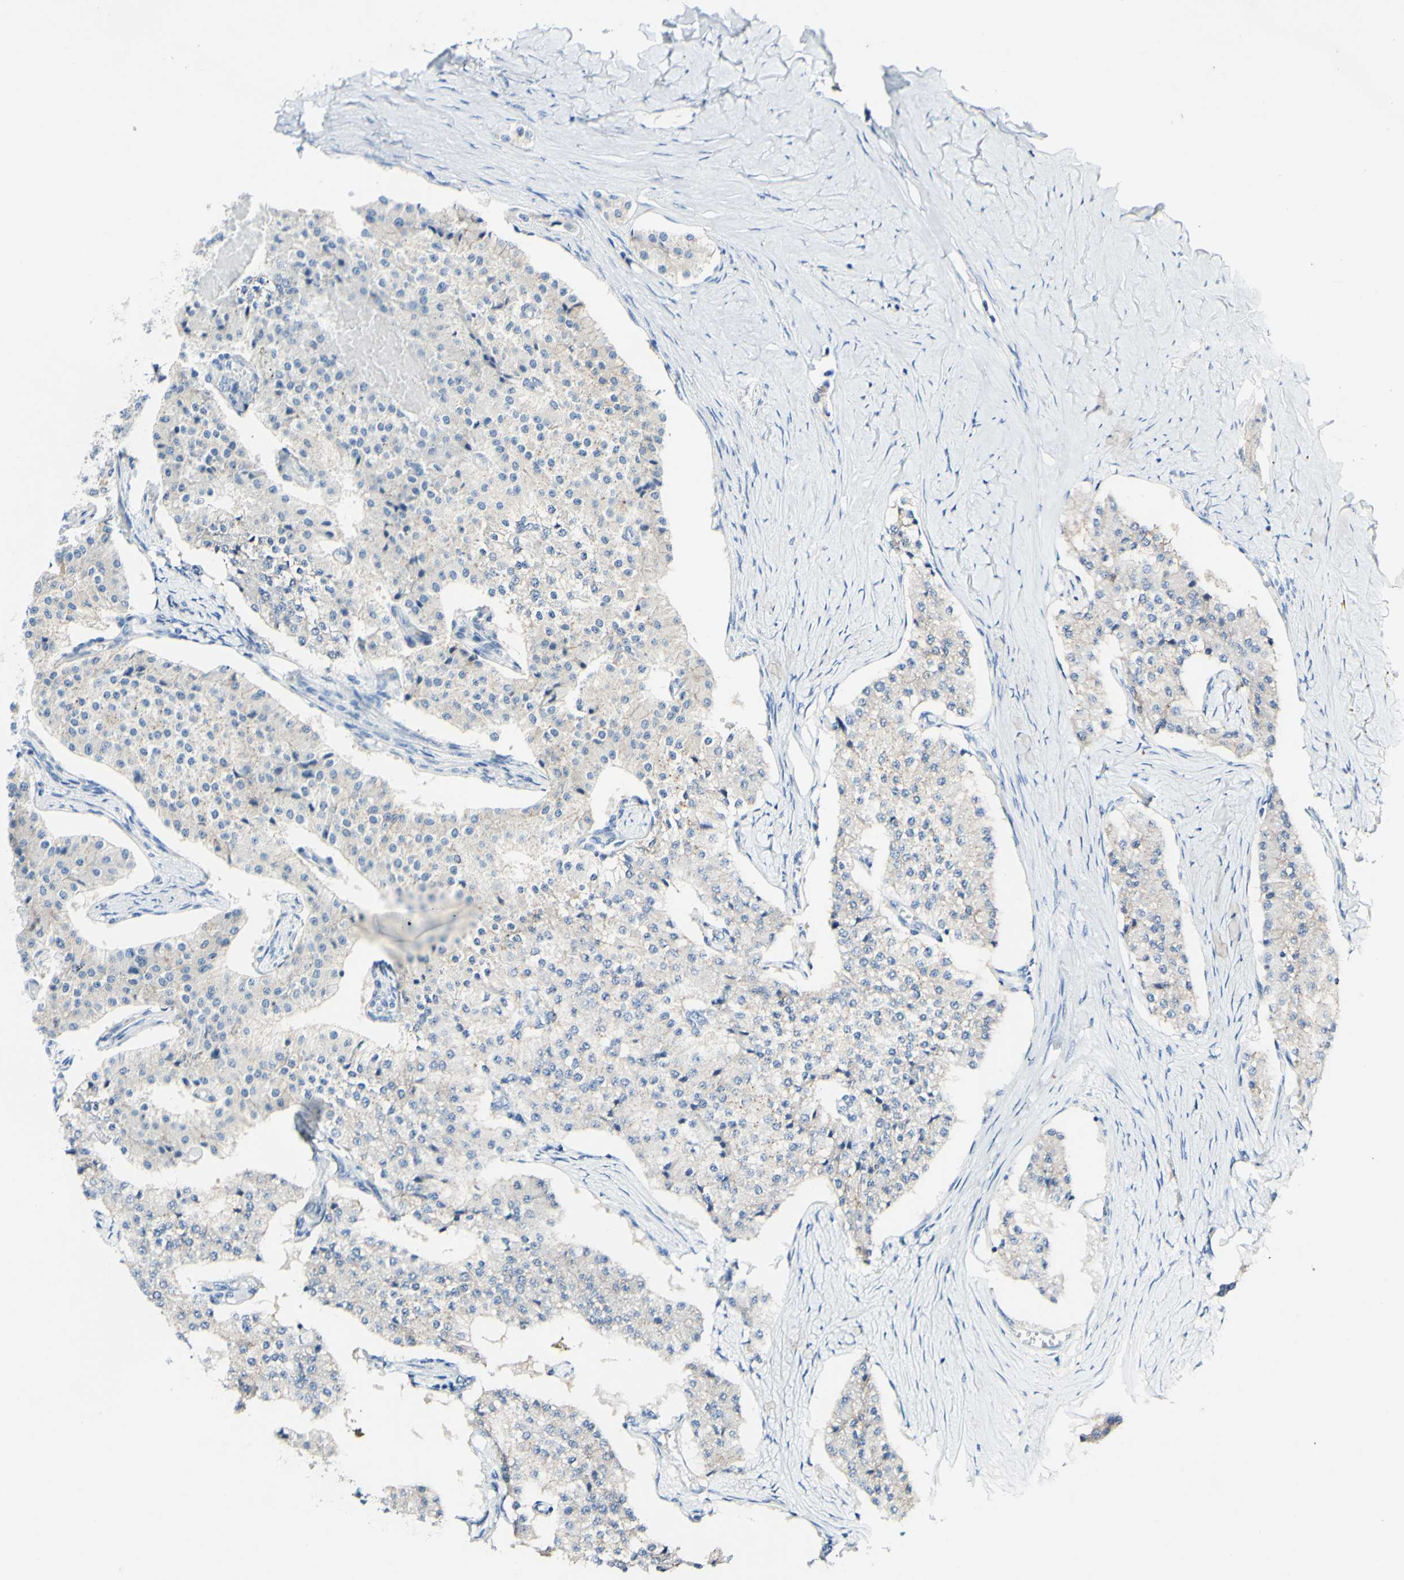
{"staining": {"intensity": "negative", "quantity": "none", "location": "none"}, "tissue": "carcinoid", "cell_type": "Tumor cells", "image_type": "cancer", "snomed": [{"axis": "morphology", "description": "Carcinoid, malignant, NOS"}, {"axis": "topography", "description": "Colon"}], "caption": "The histopathology image reveals no staining of tumor cells in carcinoid.", "gene": "DSC2", "patient": {"sex": "female", "age": 52}}